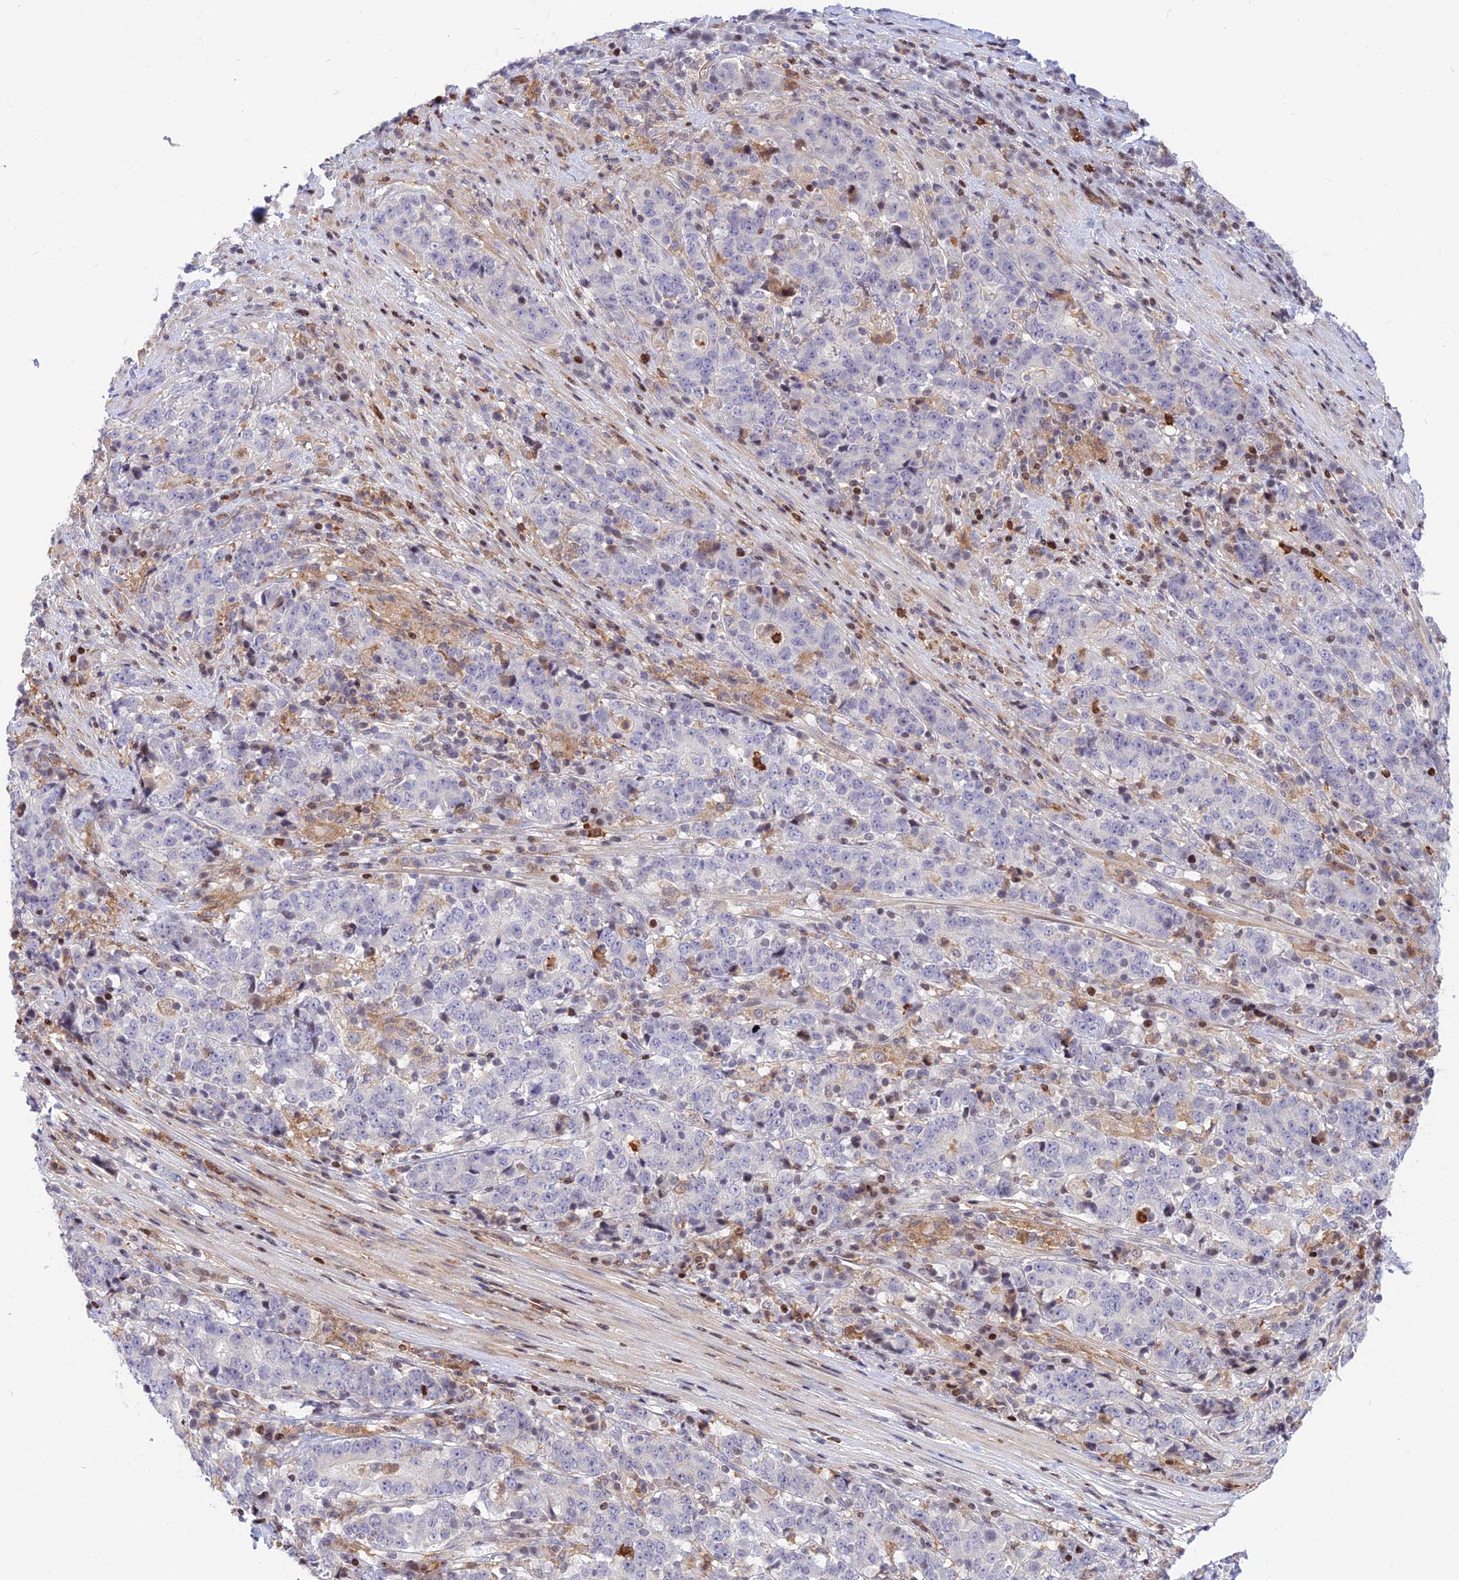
{"staining": {"intensity": "negative", "quantity": "none", "location": "none"}, "tissue": "stomach cancer", "cell_type": "Tumor cells", "image_type": "cancer", "snomed": [{"axis": "morphology", "description": "Adenocarcinoma, NOS"}, {"axis": "topography", "description": "Stomach"}], "caption": "Tumor cells are negative for brown protein staining in adenocarcinoma (stomach).", "gene": "FAM186B", "patient": {"sex": "male", "age": 59}}